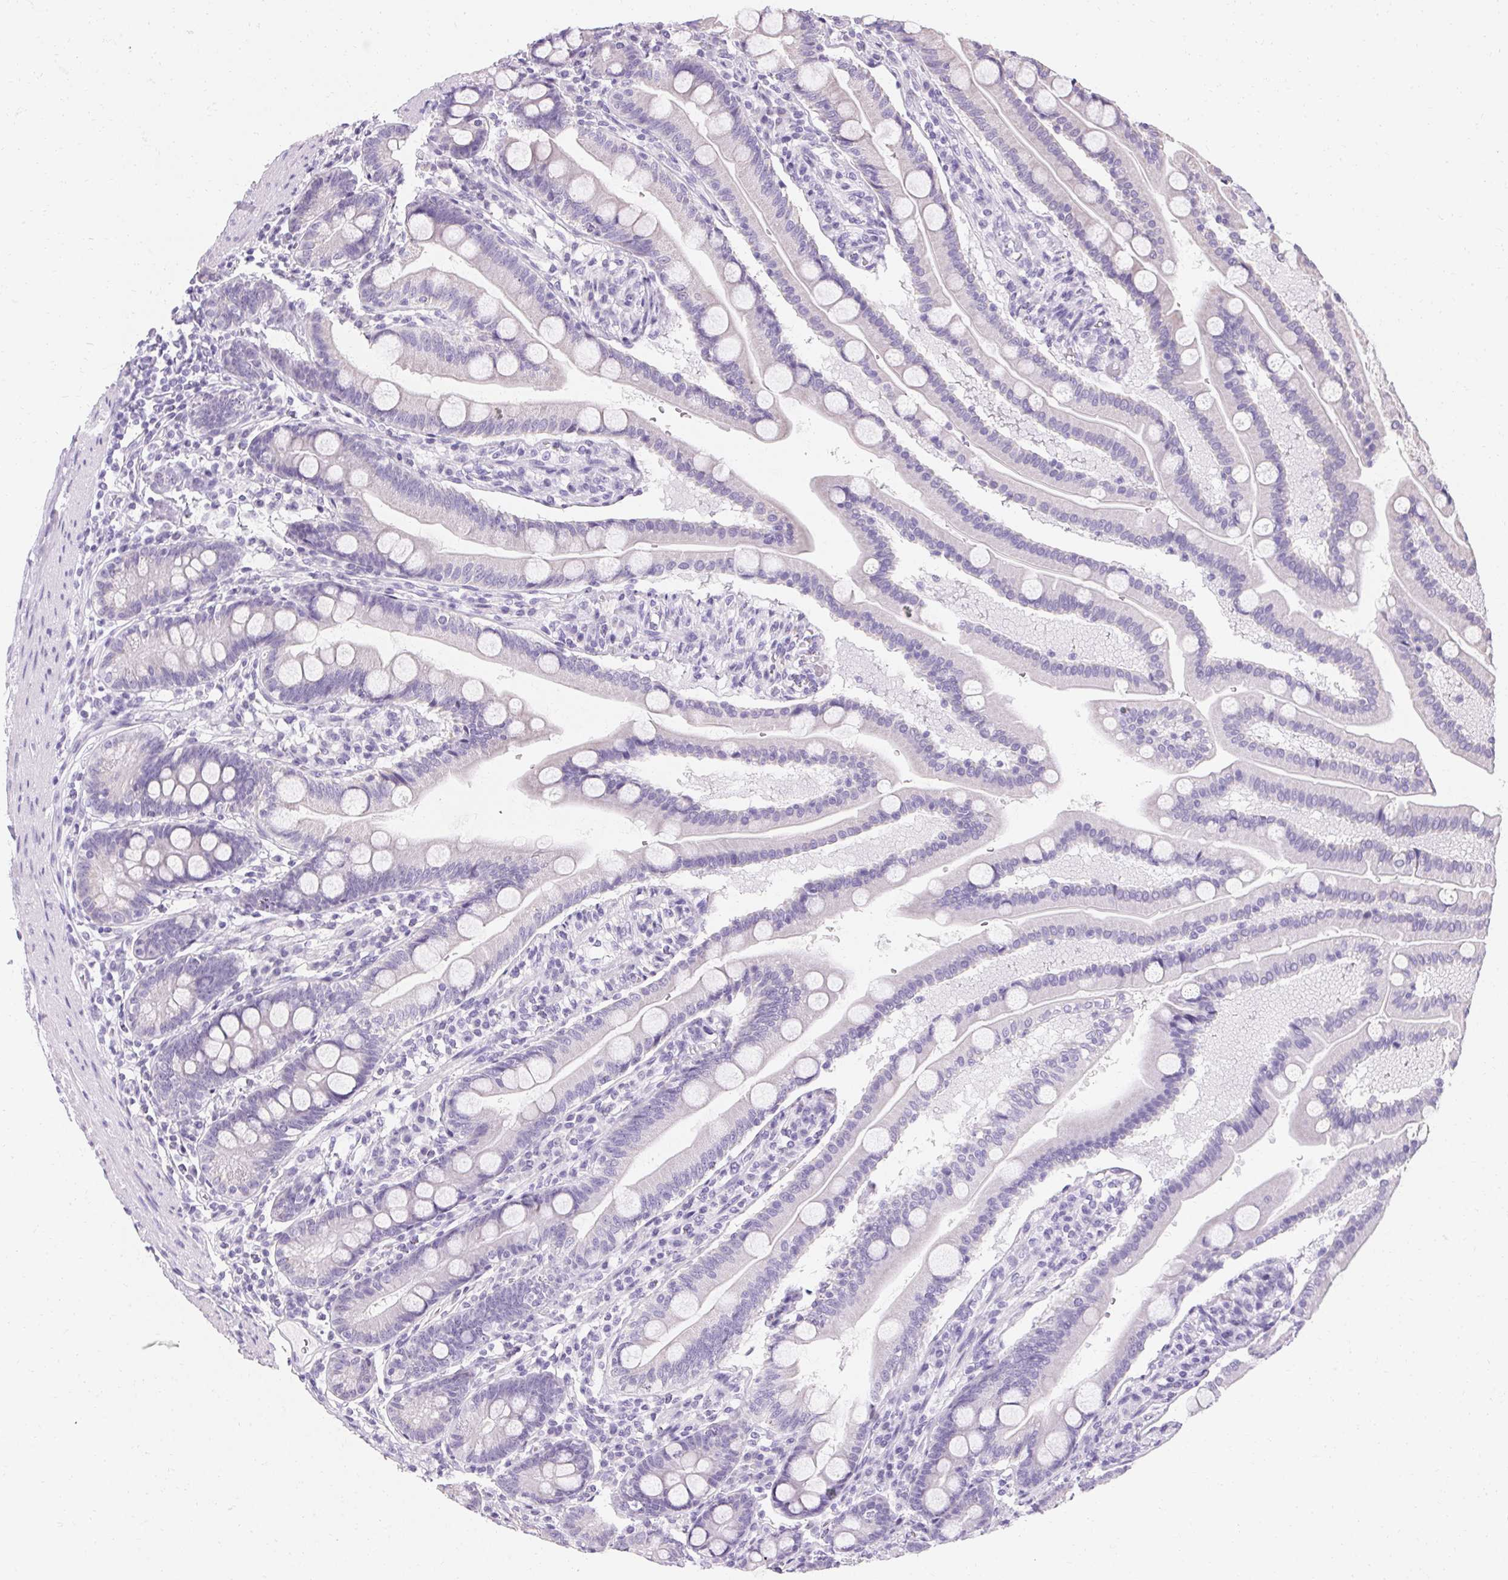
{"staining": {"intensity": "negative", "quantity": "none", "location": "none"}, "tissue": "duodenum", "cell_type": "Glandular cells", "image_type": "normal", "snomed": [{"axis": "morphology", "description": "Normal tissue, NOS"}, {"axis": "topography", "description": "Duodenum"}], "caption": "Immunohistochemical staining of benign duodenum demonstrates no significant staining in glandular cells.", "gene": "ASGR2", "patient": {"sex": "female", "age": 67}}